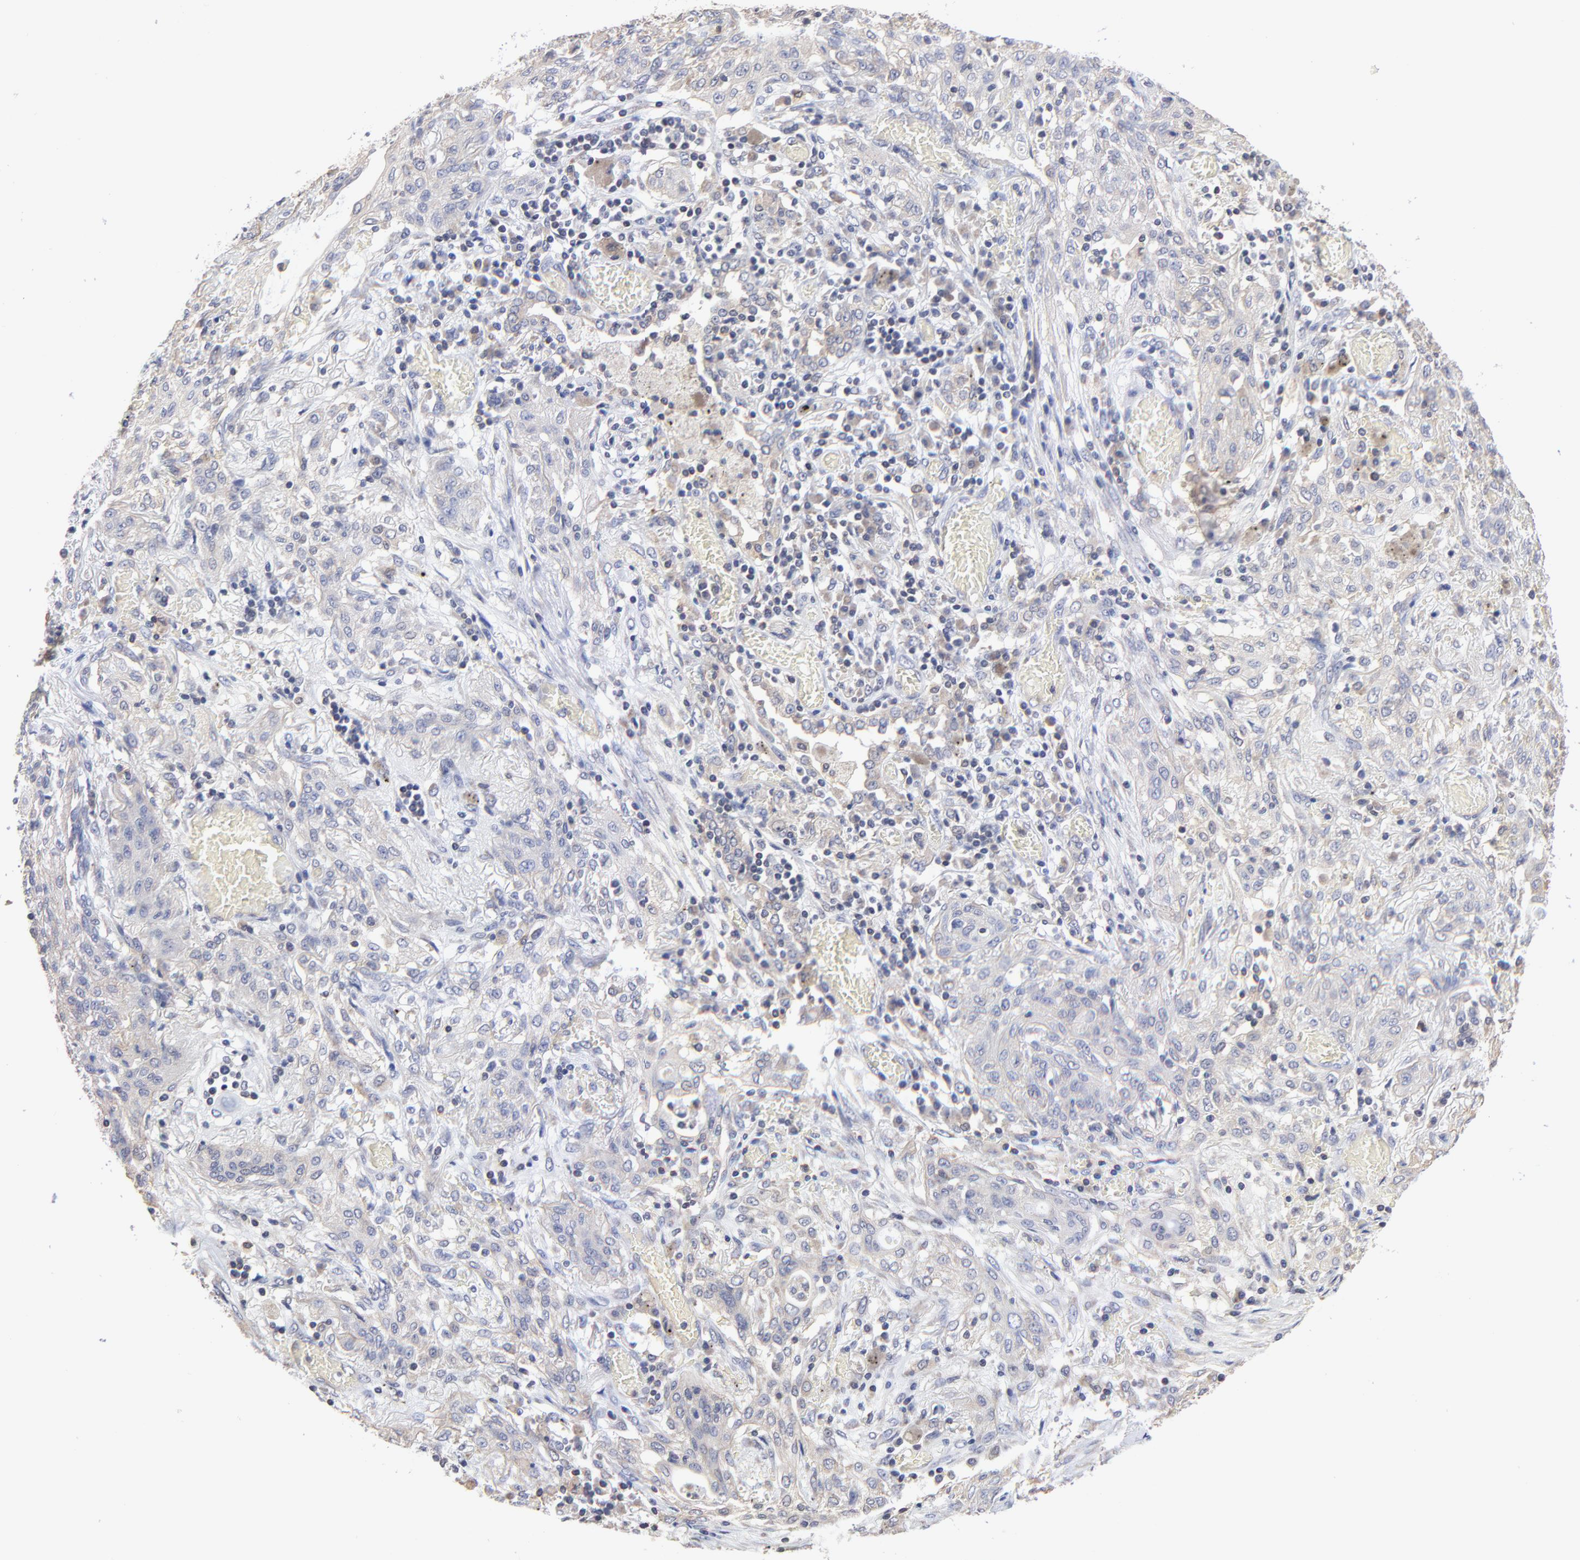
{"staining": {"intensity": "weak", "quantity": "<25%", "location": "cytoplasmic/membranous"}, "tissue": "lung cancer", "cell_type": "Tumor cells", "image_type": "cancer", "snomed": [{"axis": "morphology", "description": "Squamous cell carcinoma, NOS"}, {"axis": "topography", "description": "Lung"}], "caption": "Human lung cancer (squamous cell carcinoma) stained for a protein using IHC shows no expression in tumor cells.", "gene": "PCMT1", "patient": {"sex": "female", "age": 47}}